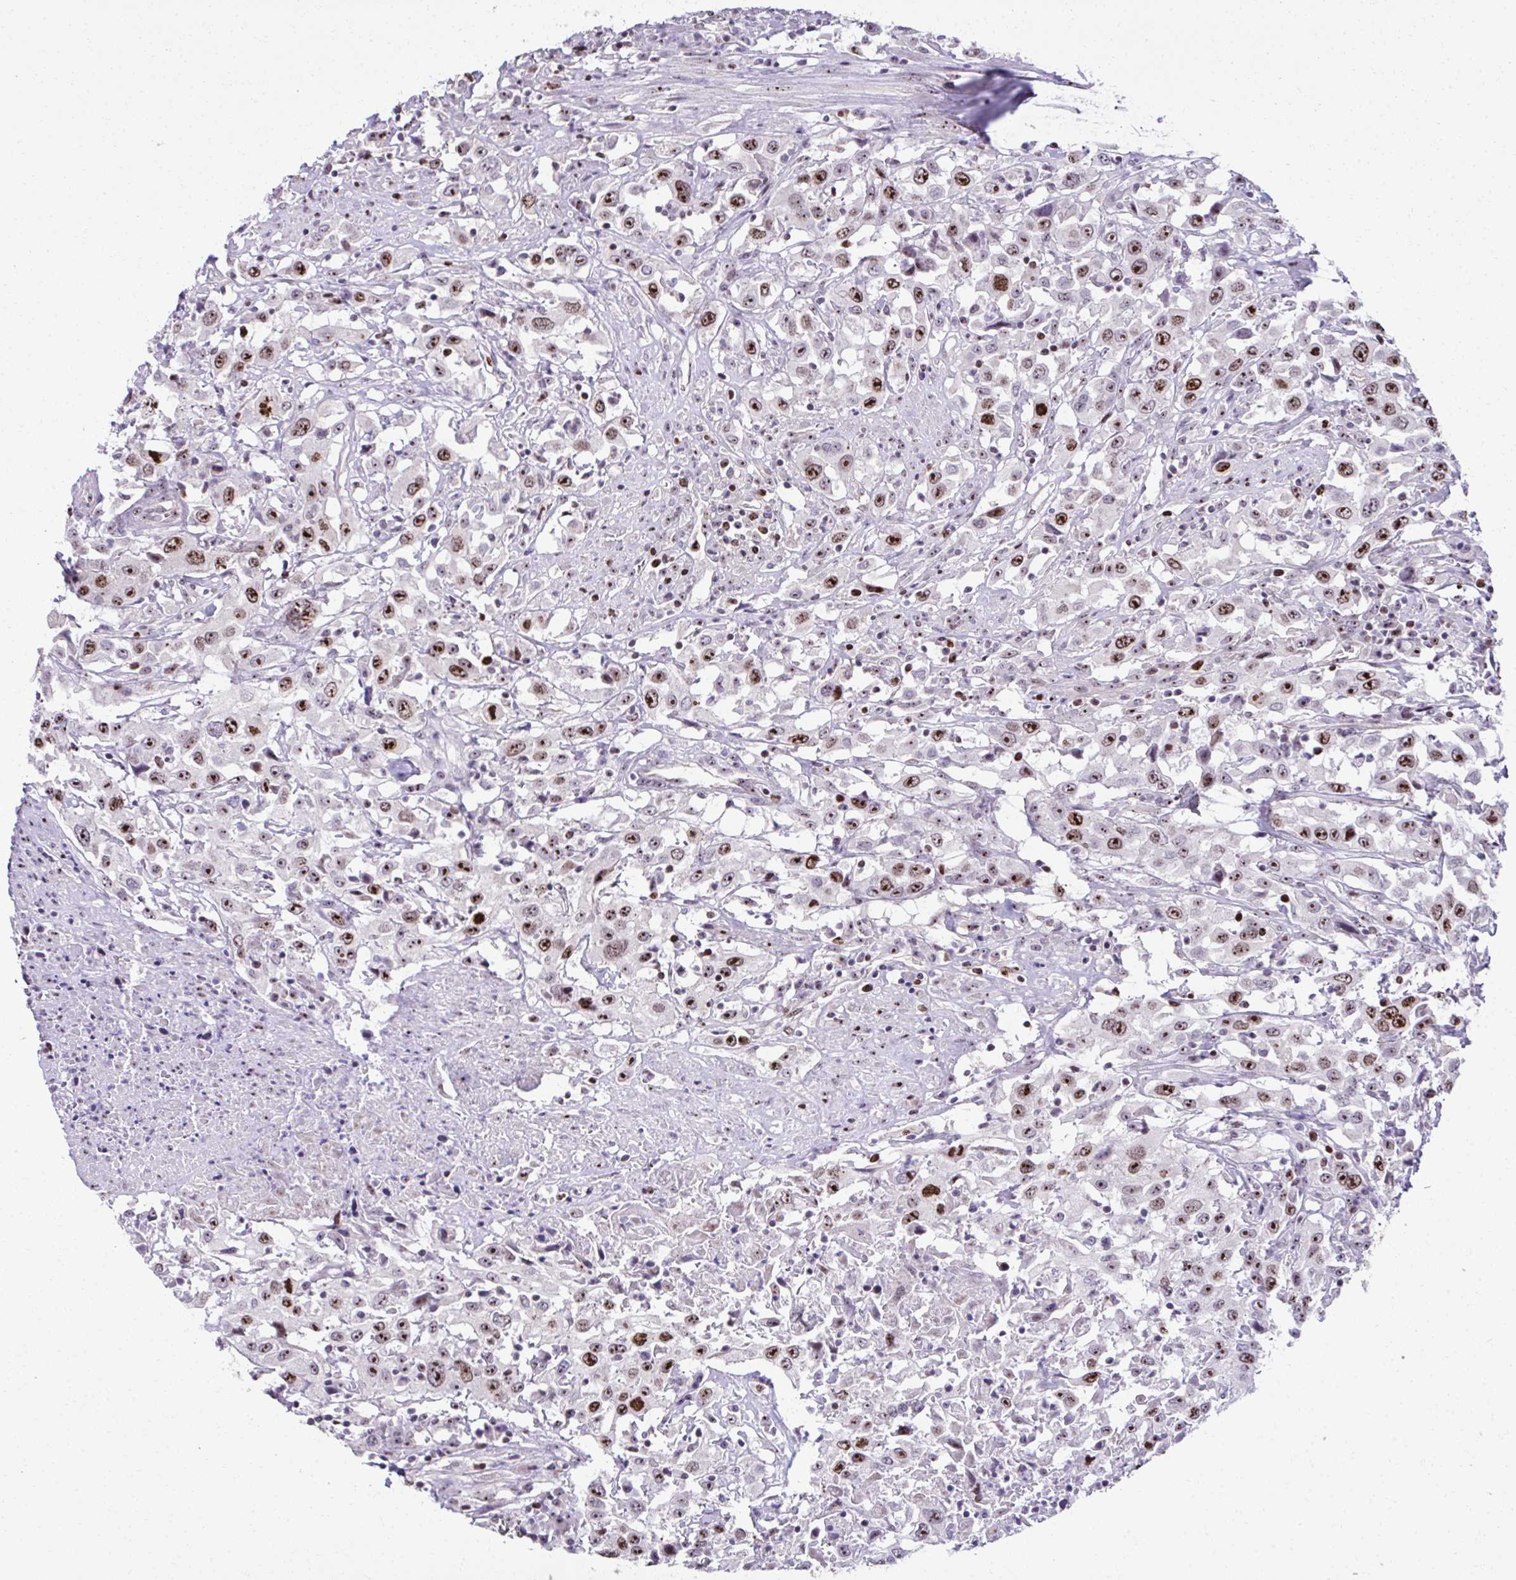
{"staining": {"intensity": "strong", "quantity": ">75%", "location": "nuclear"}, "tissue": "urothelial cancer", "cell_type": "Tumor cells", "image_type": "cancer", "snomed": [{"axis": "morphology", "description": "Urothelial carcinoma, High grade"}, {"axis": "topography", "description": "Urinary bladder"}], "caption": "Immunohistochemical staining of high-grade urothelial carcinoma demonstrates strong nuclear protein staining in about >75% of tumor cells.", "gene": "CEP72", "patient": {"sex": "male", "age": 61}}